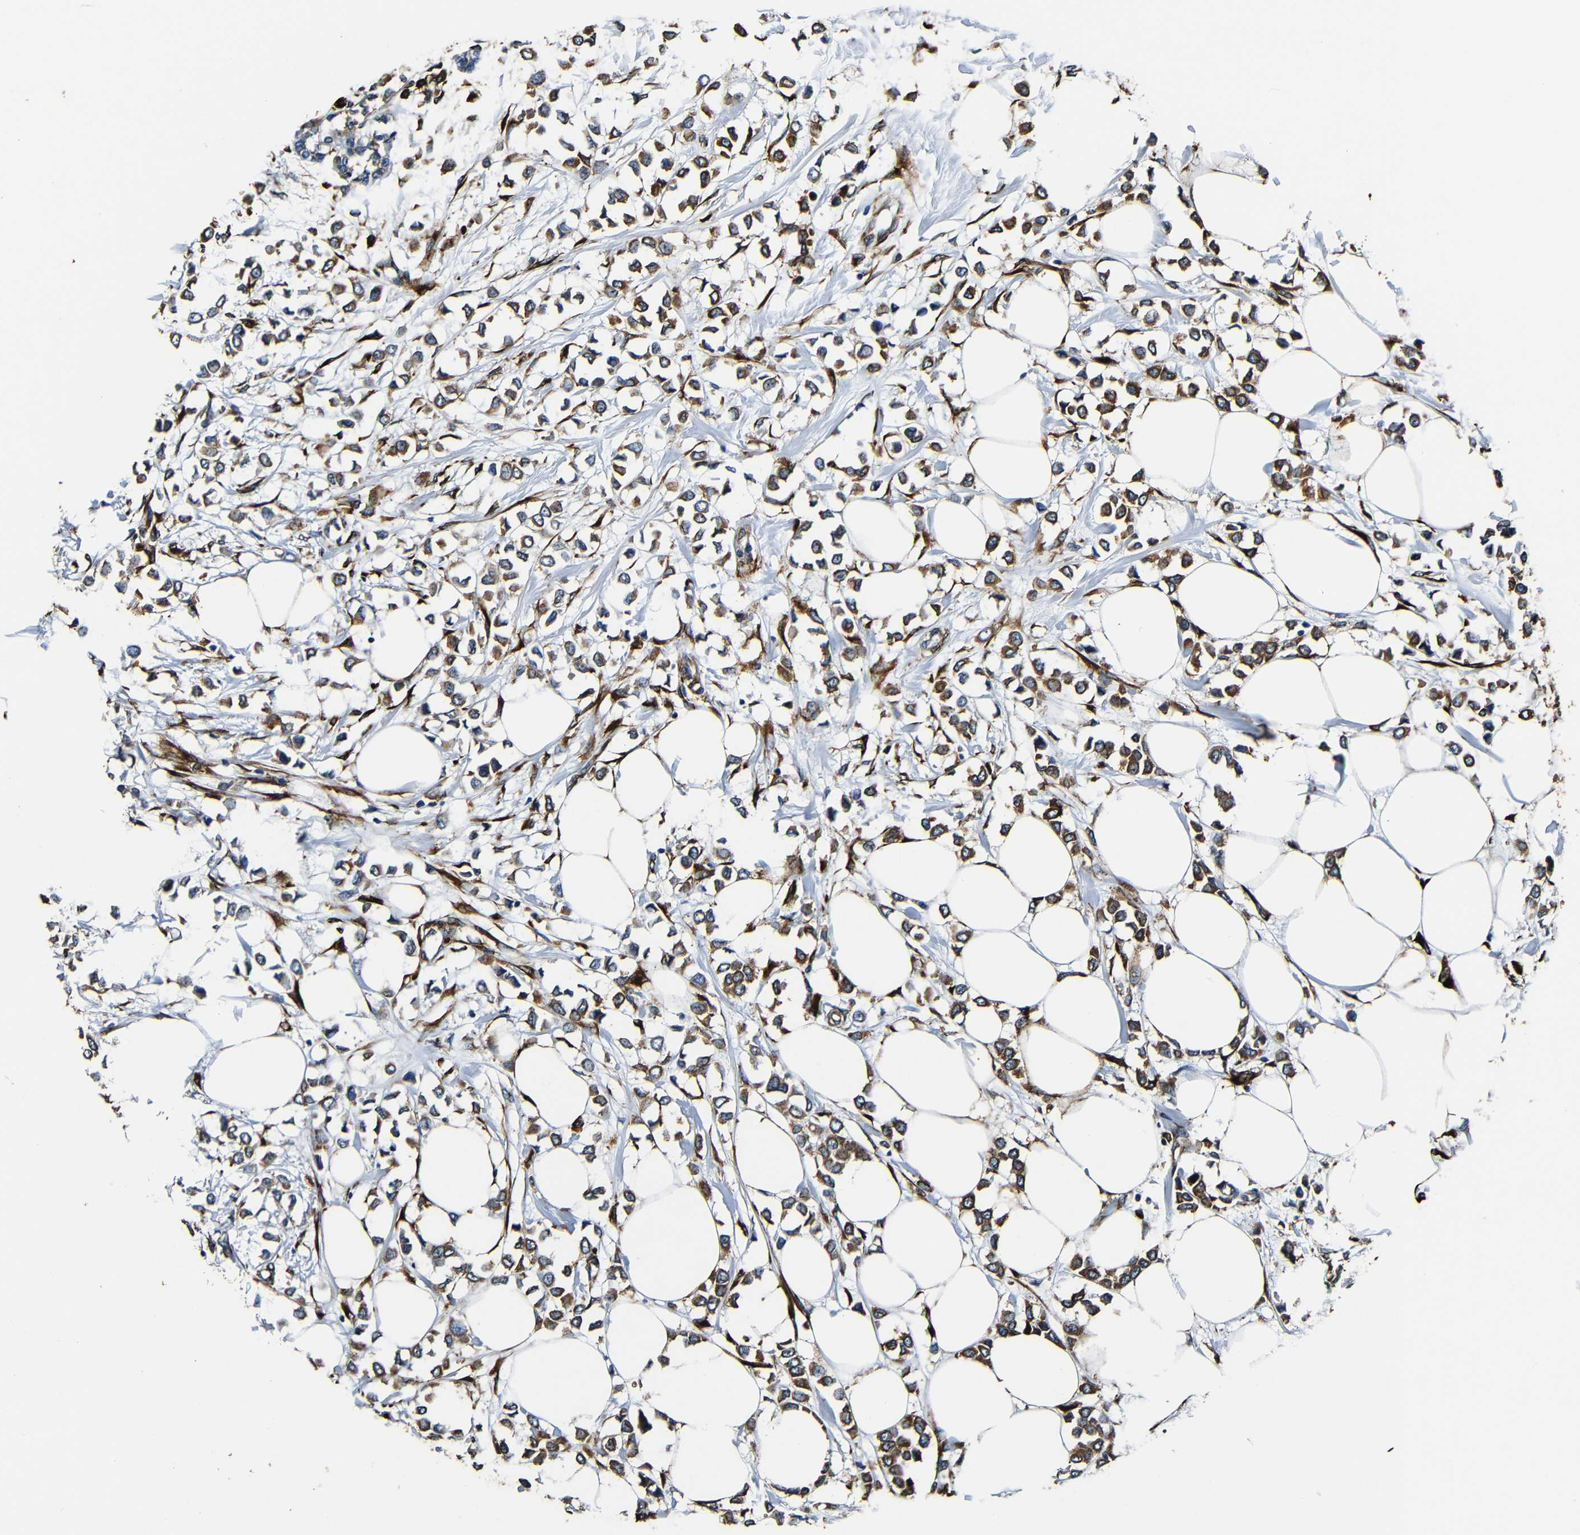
{"staining": {"intensity": "strong", "quantity": ">75%", "location": "cytoplasmic/membranous"}, "tissue": "breast cancer", "cell_type": "Tumor cells", "image_type": "cancer", "snomed": [{"axis": "morphology", "description": "Lobular carcinoma"}, {"axis": "topography", "description": "Breast"}], "caption": "Breast lobular carcinoma tissue shows strong cytoplasmic/membranous expression in approximately >75% of tumor cells, visualized by immunohistochemistry.", "gene": "RRBP1", "patient": {"sex": "female", "age": 51}}